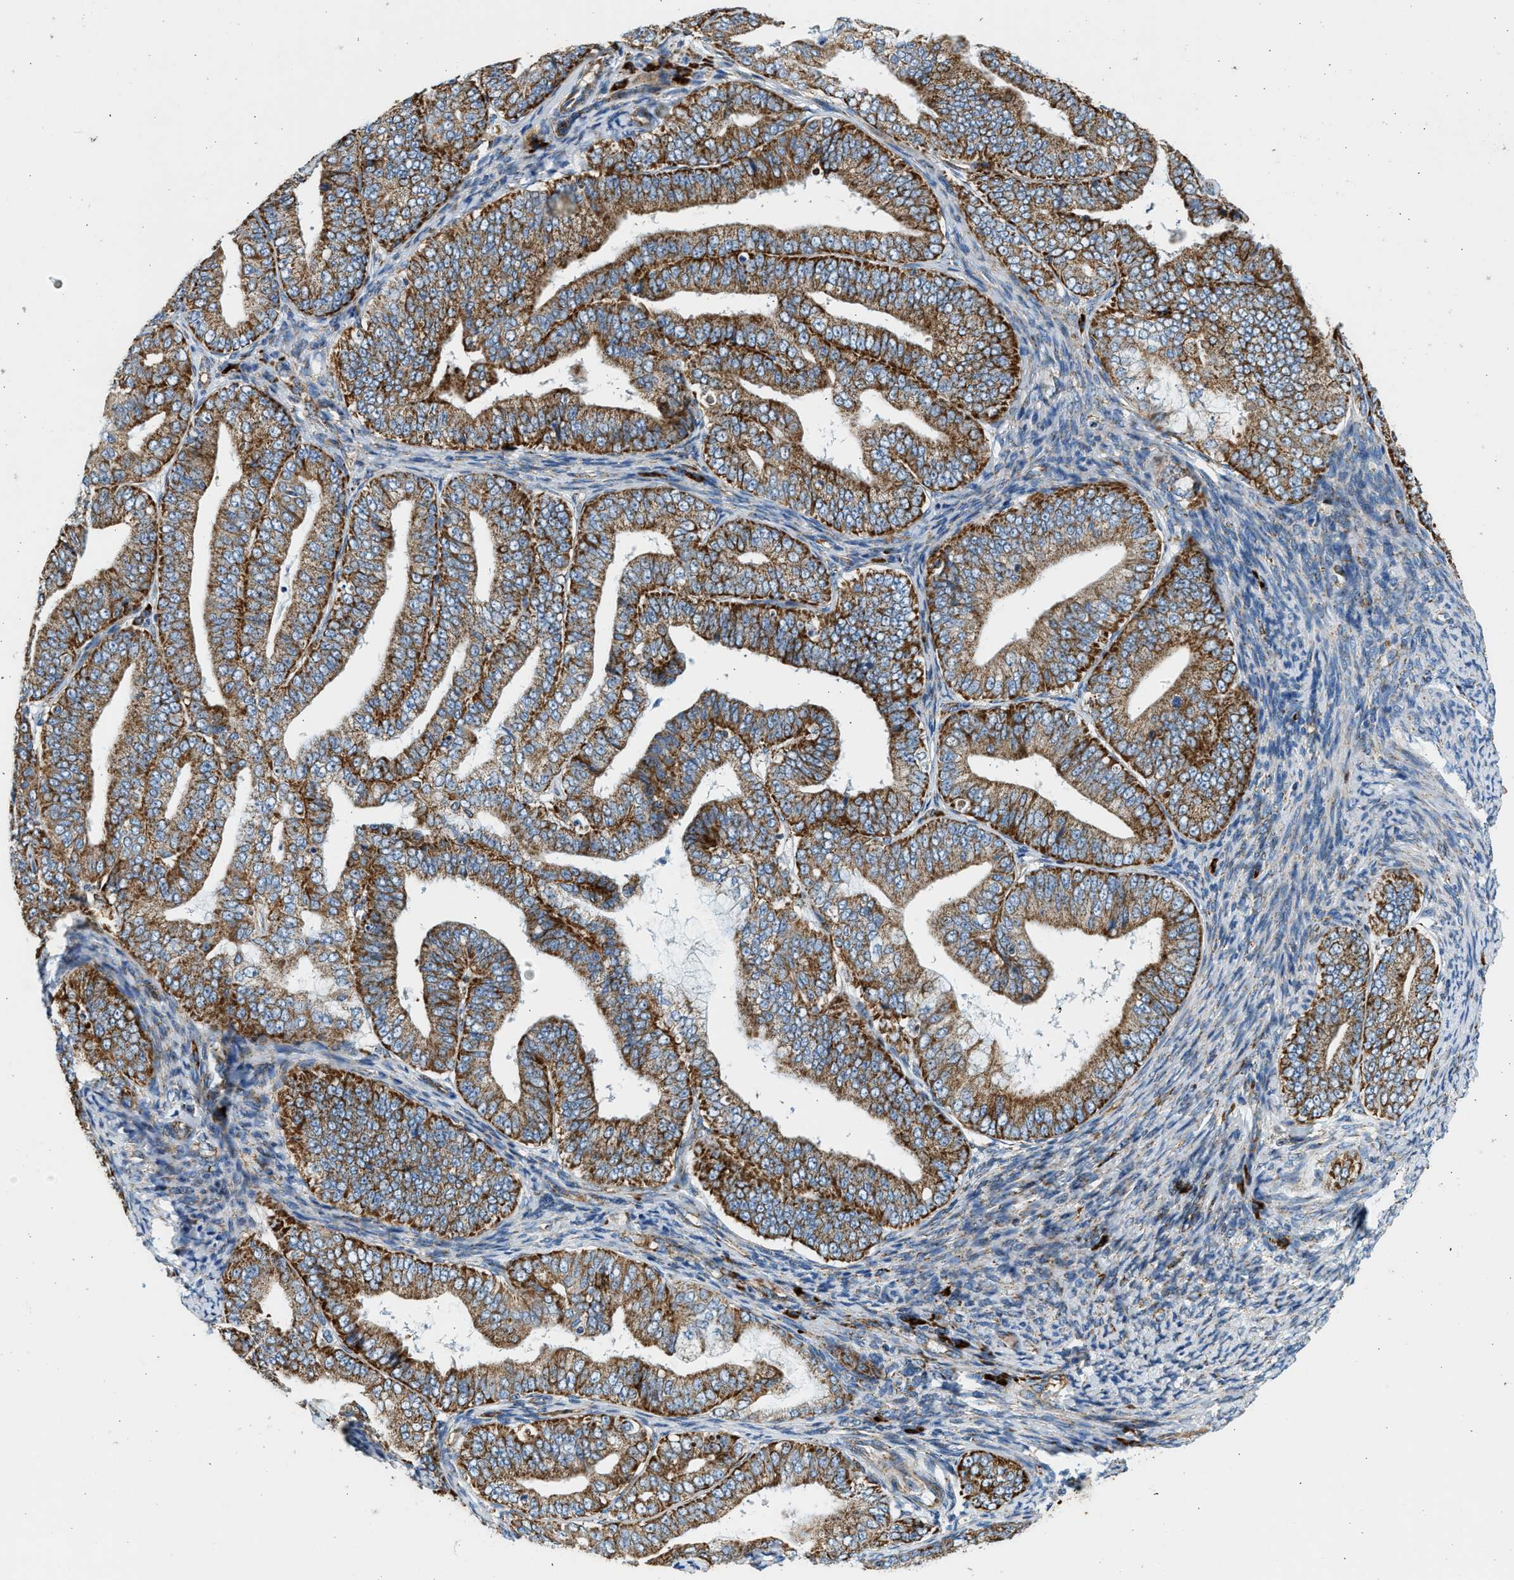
{"staining": {"intensity": "strong", "quantity": ">75%", "location": "cytoplasmic/membranous"}, "tissue": "endometrial cancer", "cell_type": "Tumor cells", "image_type": "cancer", "snomed": [{"axis": "morphology", "description": "Adenocarcinoma, NOS"}, {"axis": "topography", "description": "Endometrium"}], "caption": "Immunohistochemistry micrograph of endometrial cancer stained for a protein (brown), which shows high levels of strong cytoplasmic/membranous staining in approximately >75% of tumor cells.", "gene": "KCNMB3", "patient": {"sex": "female", "age": 63}}